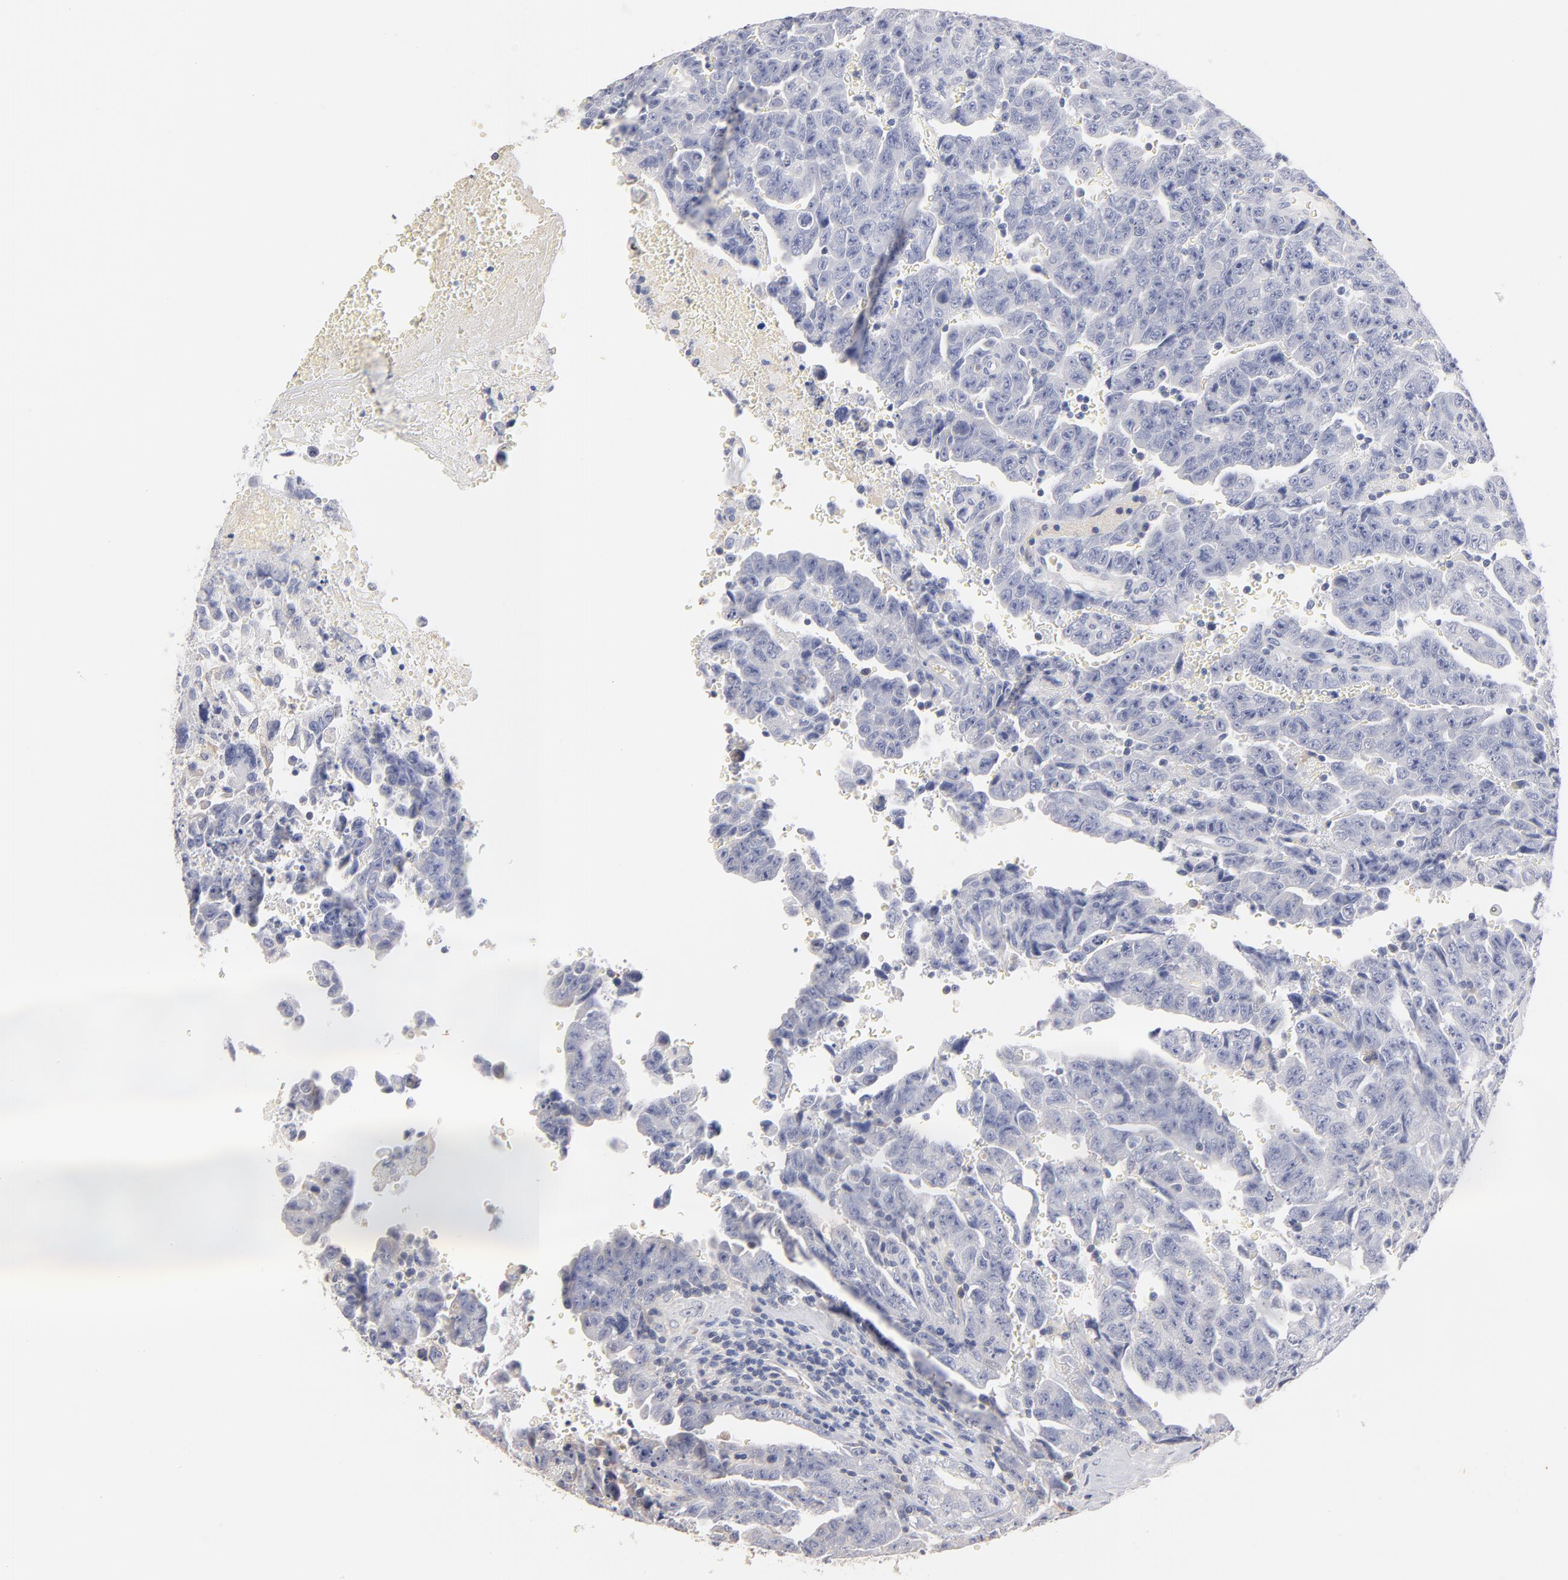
{"staining": {"intensity": "negative", "quantity": "none", "location": "none"}, "tissue": "testis cancer", "cell_type": "Tumor cells", "image_type": "cancer", "snomed": [{"axis": "morphology", "description": "Carcinoma, Embryonal, NOS"}, {"axis": "topography", "description": "Testis"}], "caption": "DAB (3,3'-diaminobenzidine) immunohistochemical staining of human testis embryonal carcinoma reveals no significant positivity in tumor cells.", "gene": "ITGA8", "patient": {"sex": "male", "age": 28}}